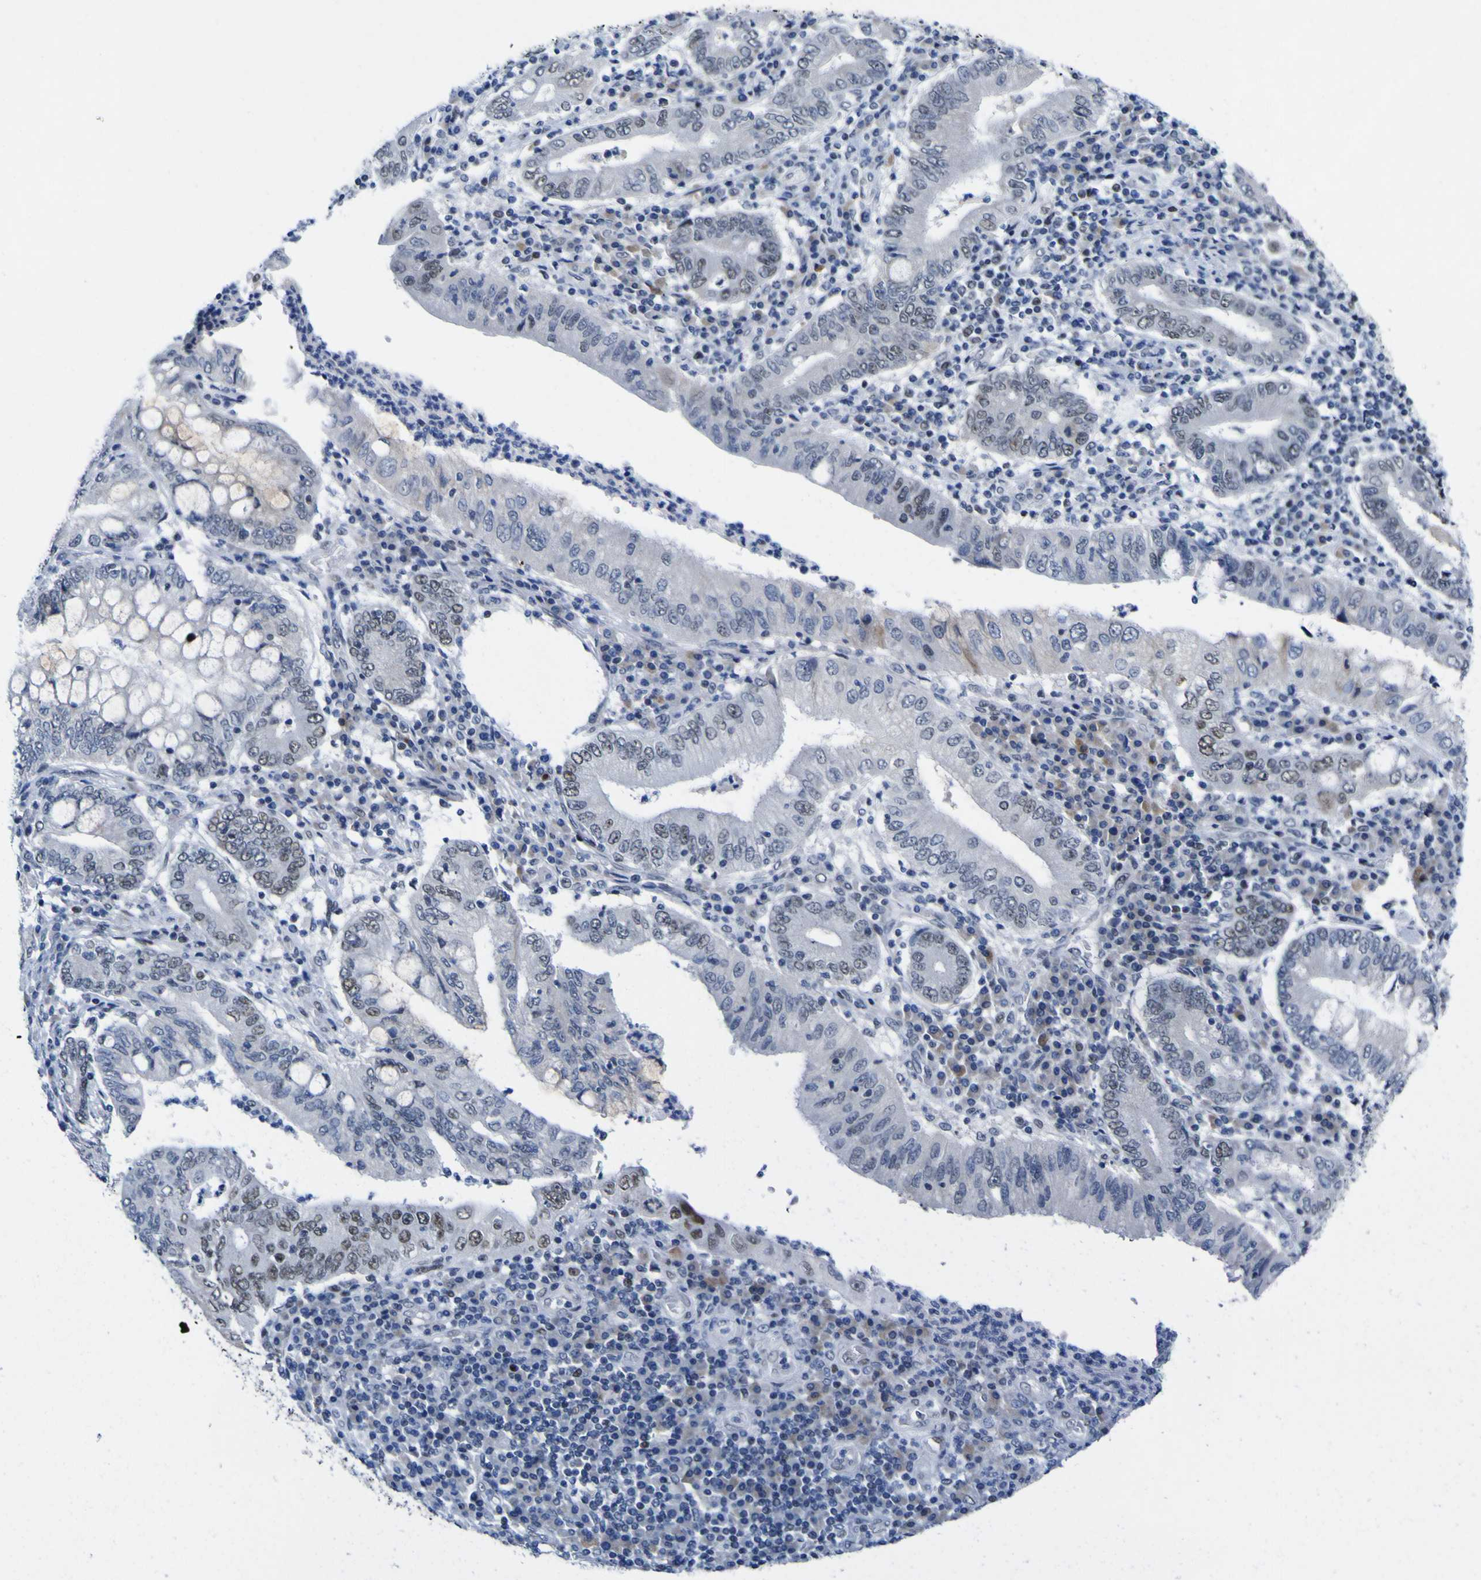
{"staining": {"intensity": "weak", "quantity": "25%-75%", "location": "nuclear"}, "tissue": "stomach cancer", "cell_type": "Tumor cells", "image_type": "cancer", "snomed": [{"axis": "morphology", "description": "Normal tissue, NOS"}, {"axis": "morphology", "description": "Adenocarcinoma, NOS"}, {"axis": "topography", "description": "Esophagus"}, {"axis": "topography", "description": "Stomach, upper"}, {"axis": "topography", "description": "Peripheral nerve tissue"}], "caption": "Immunohistochemistry micrograph of stomach adenocarcinoma stained for a protein (brown), which shows low levels of weak nuclear staining in approximately 25%-75% of tumor cells.", "gene": "MBD3", "patient": {"sex": "male", "age": 62}}